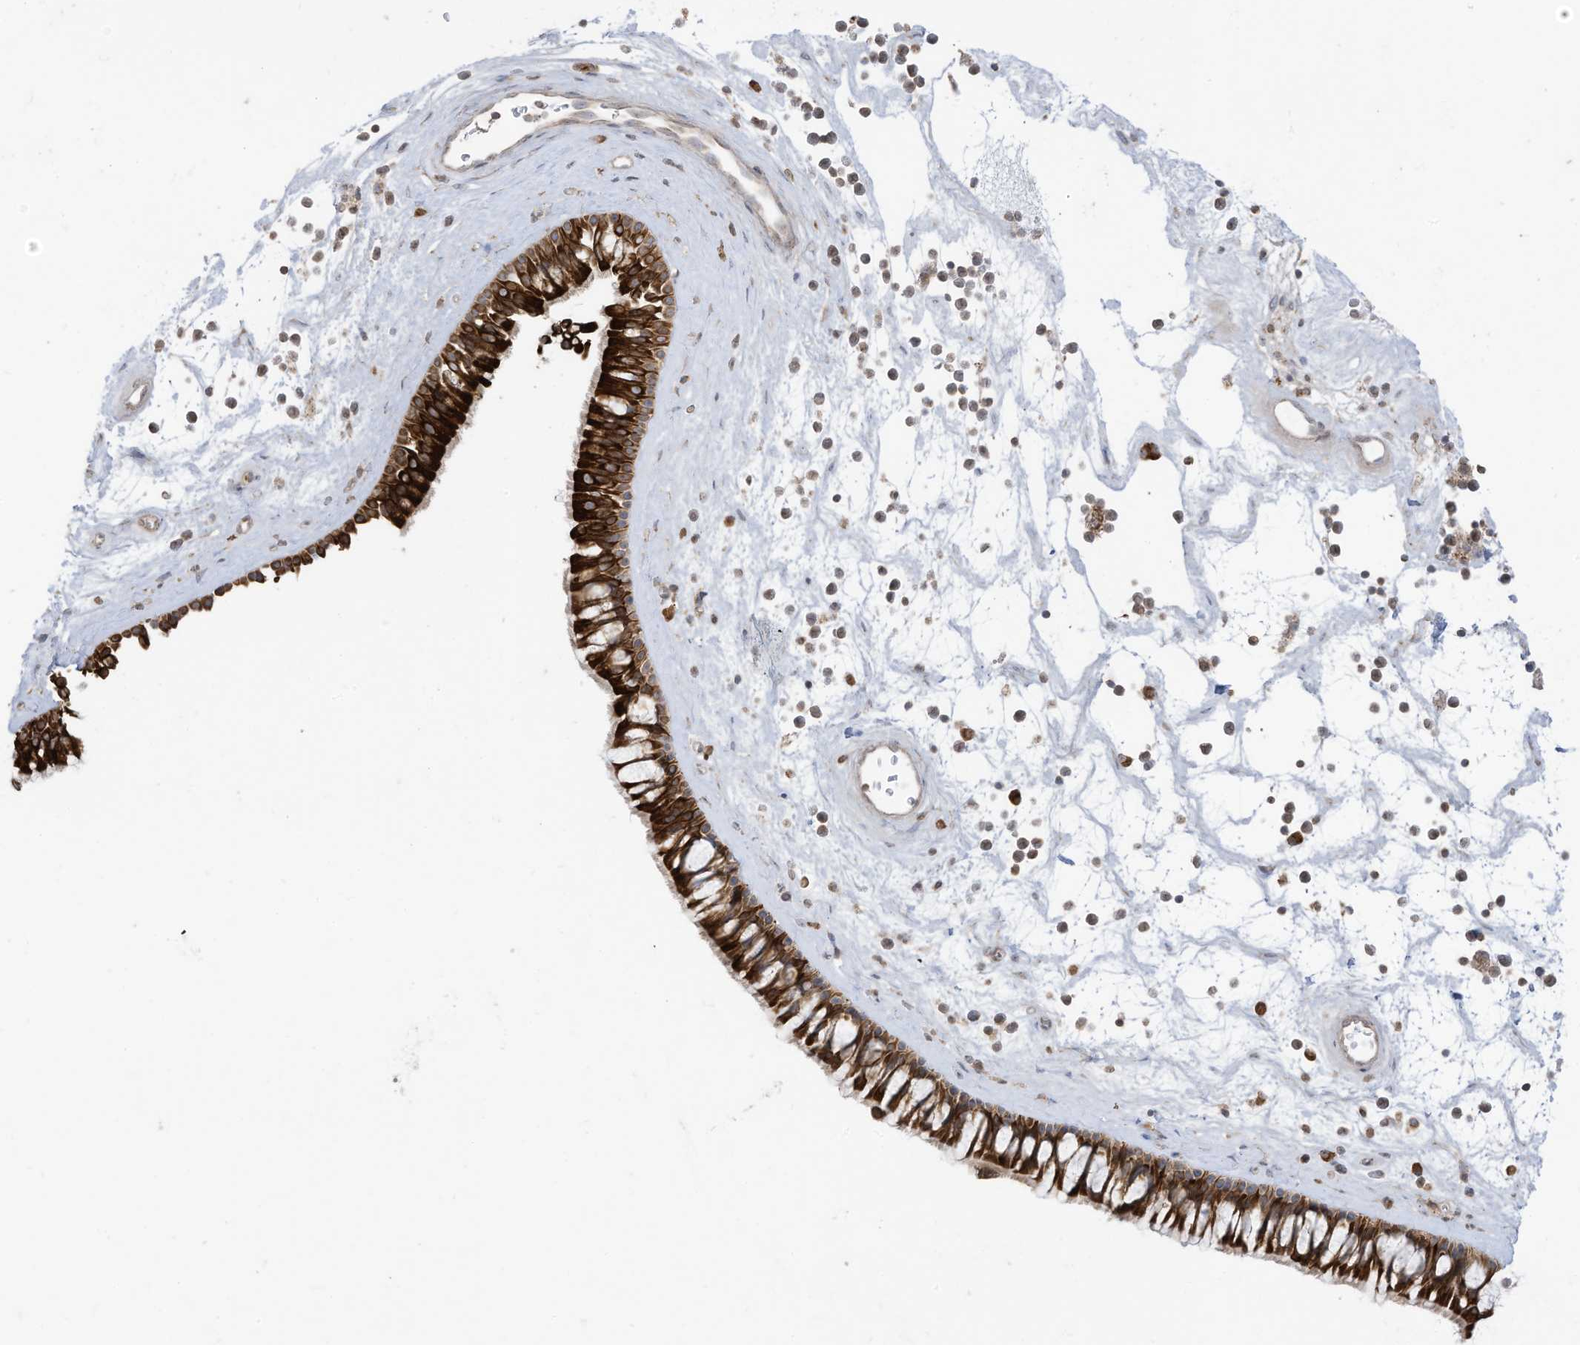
{"staining": {"intensity": "strong", "quantity": ">75%", "location": "cytoplasmic/membranous"}, "tissue": "nasopharynx", "cell_type": "Respiratory epithelial cells", "image_type": "normal", "snomed": [{"axis": "morphology", "description": "Normal tissue, NOS"}, {"axis": "topography", "description": "Nasopharynx"}], "caption": "IHC staining of unremarkable nasopharynx, which exhibits high levels of strong cytoplasmic/membranous positivity in approximately >75% of respiratory epithelial cells indicating strong cytoplasmic/membranous protein positivity. The staining was performed using DAB (brown) for protein detection and nuclei were counterstained in hematoxylin (blue).", "gene": "CGAS", "patient": {"sex": "male", "age": 64}}